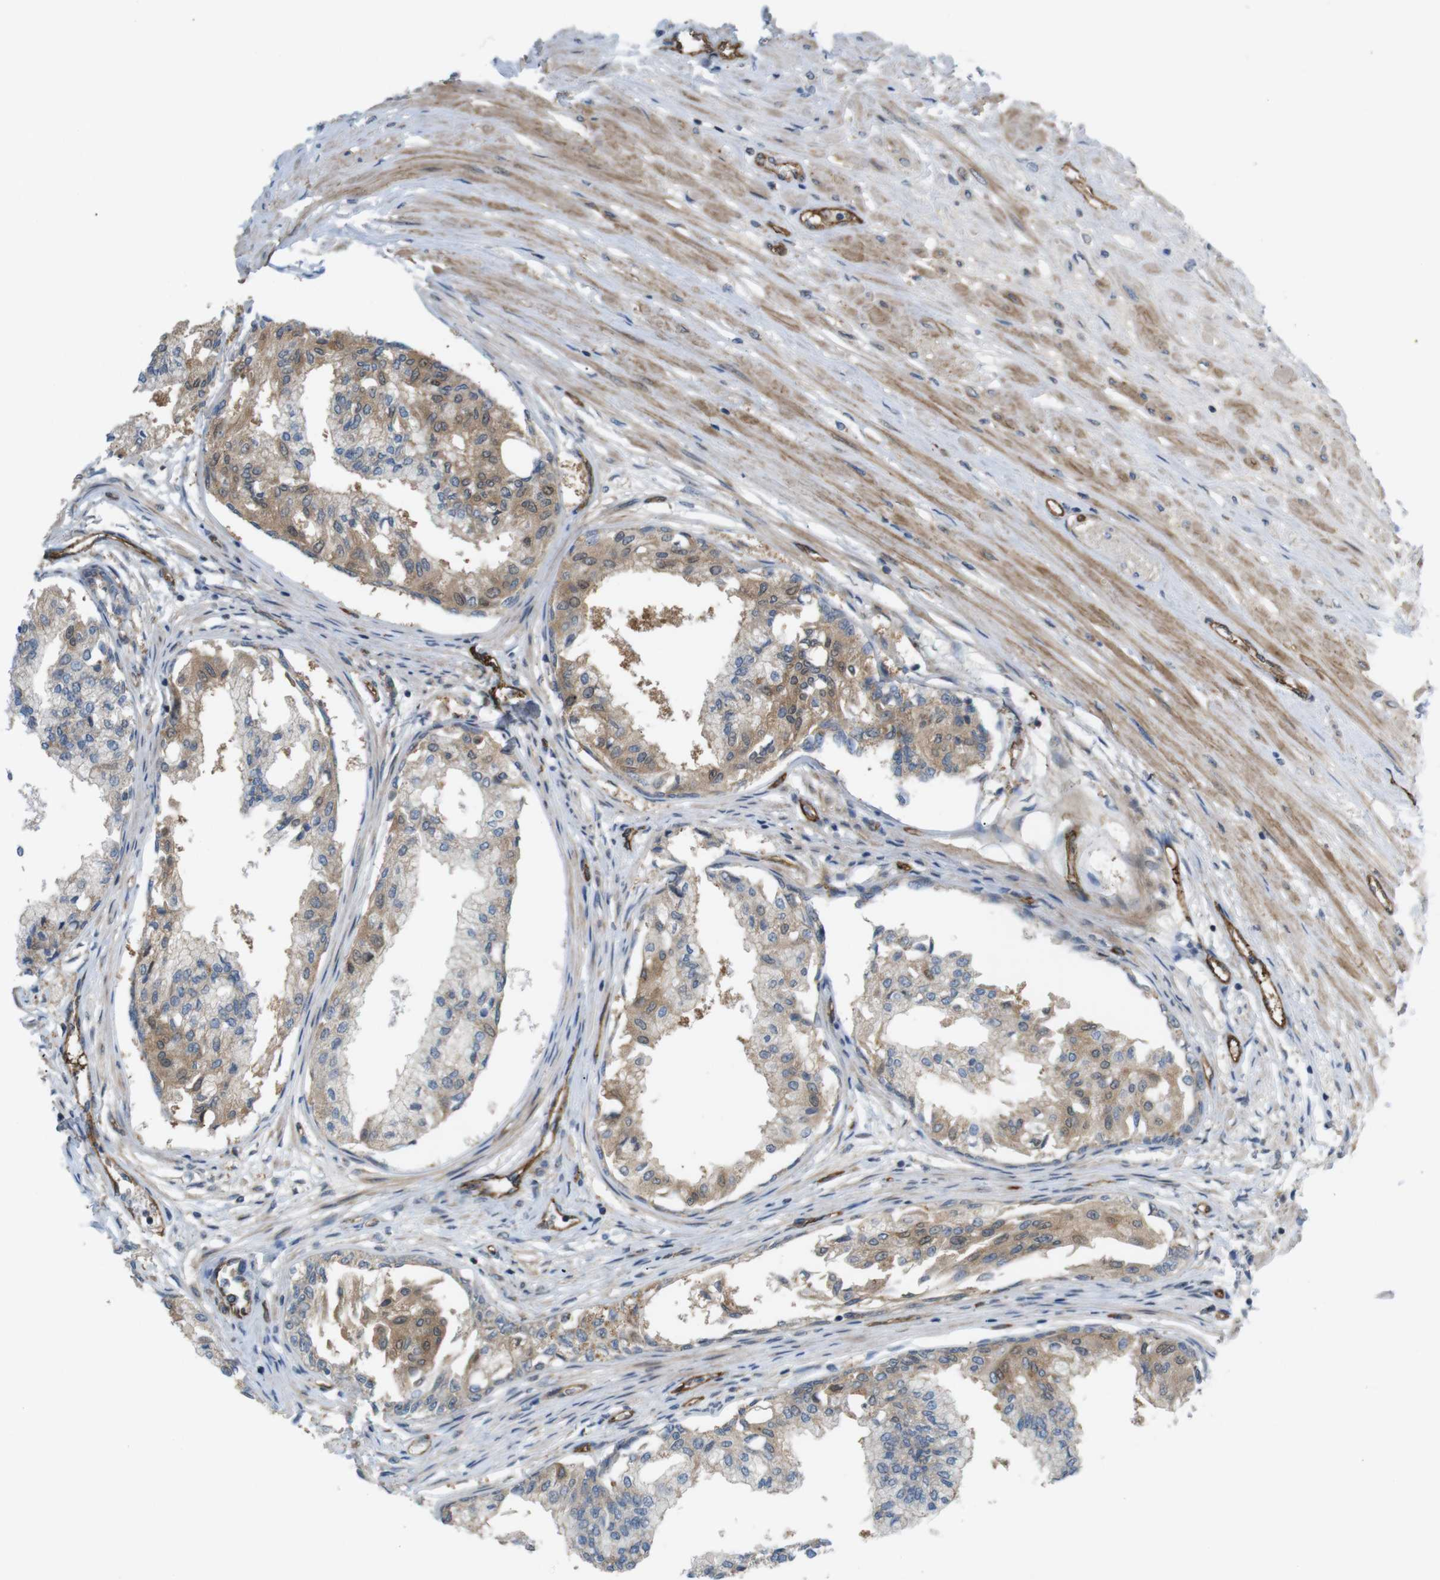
{"staining": {"intensity": "weak", "quantity": "25%-75%", "location": "cytoplasmic/membranous"}, "tissue": "prostate", "cell_type": "Glandular cells", "image_type": "normal", "snomed": [{"axis": "morphology", "description": "Normal tissue, NOS"}, {"axis": "topography", "description": "Prostate"}, {"axis": "topography", "description": "Seminal veicle"}], "caption": "Immunohistochemistry (IHC) staining of unremarkable prostate, which demonstrates low levels of weak cytoplasmic/membranous staining in approximately 25%-75% of glandular cells indicating weak cytoplasmic/membranous protein positivity. The staining was performed using DAB (3,3'-diaminobenzidine) (brown) for protein detection and nuclei were counterstained in hematoxylin (blue).", "gene": "BVES", "patient": {"sex": "male", "age": 60}}